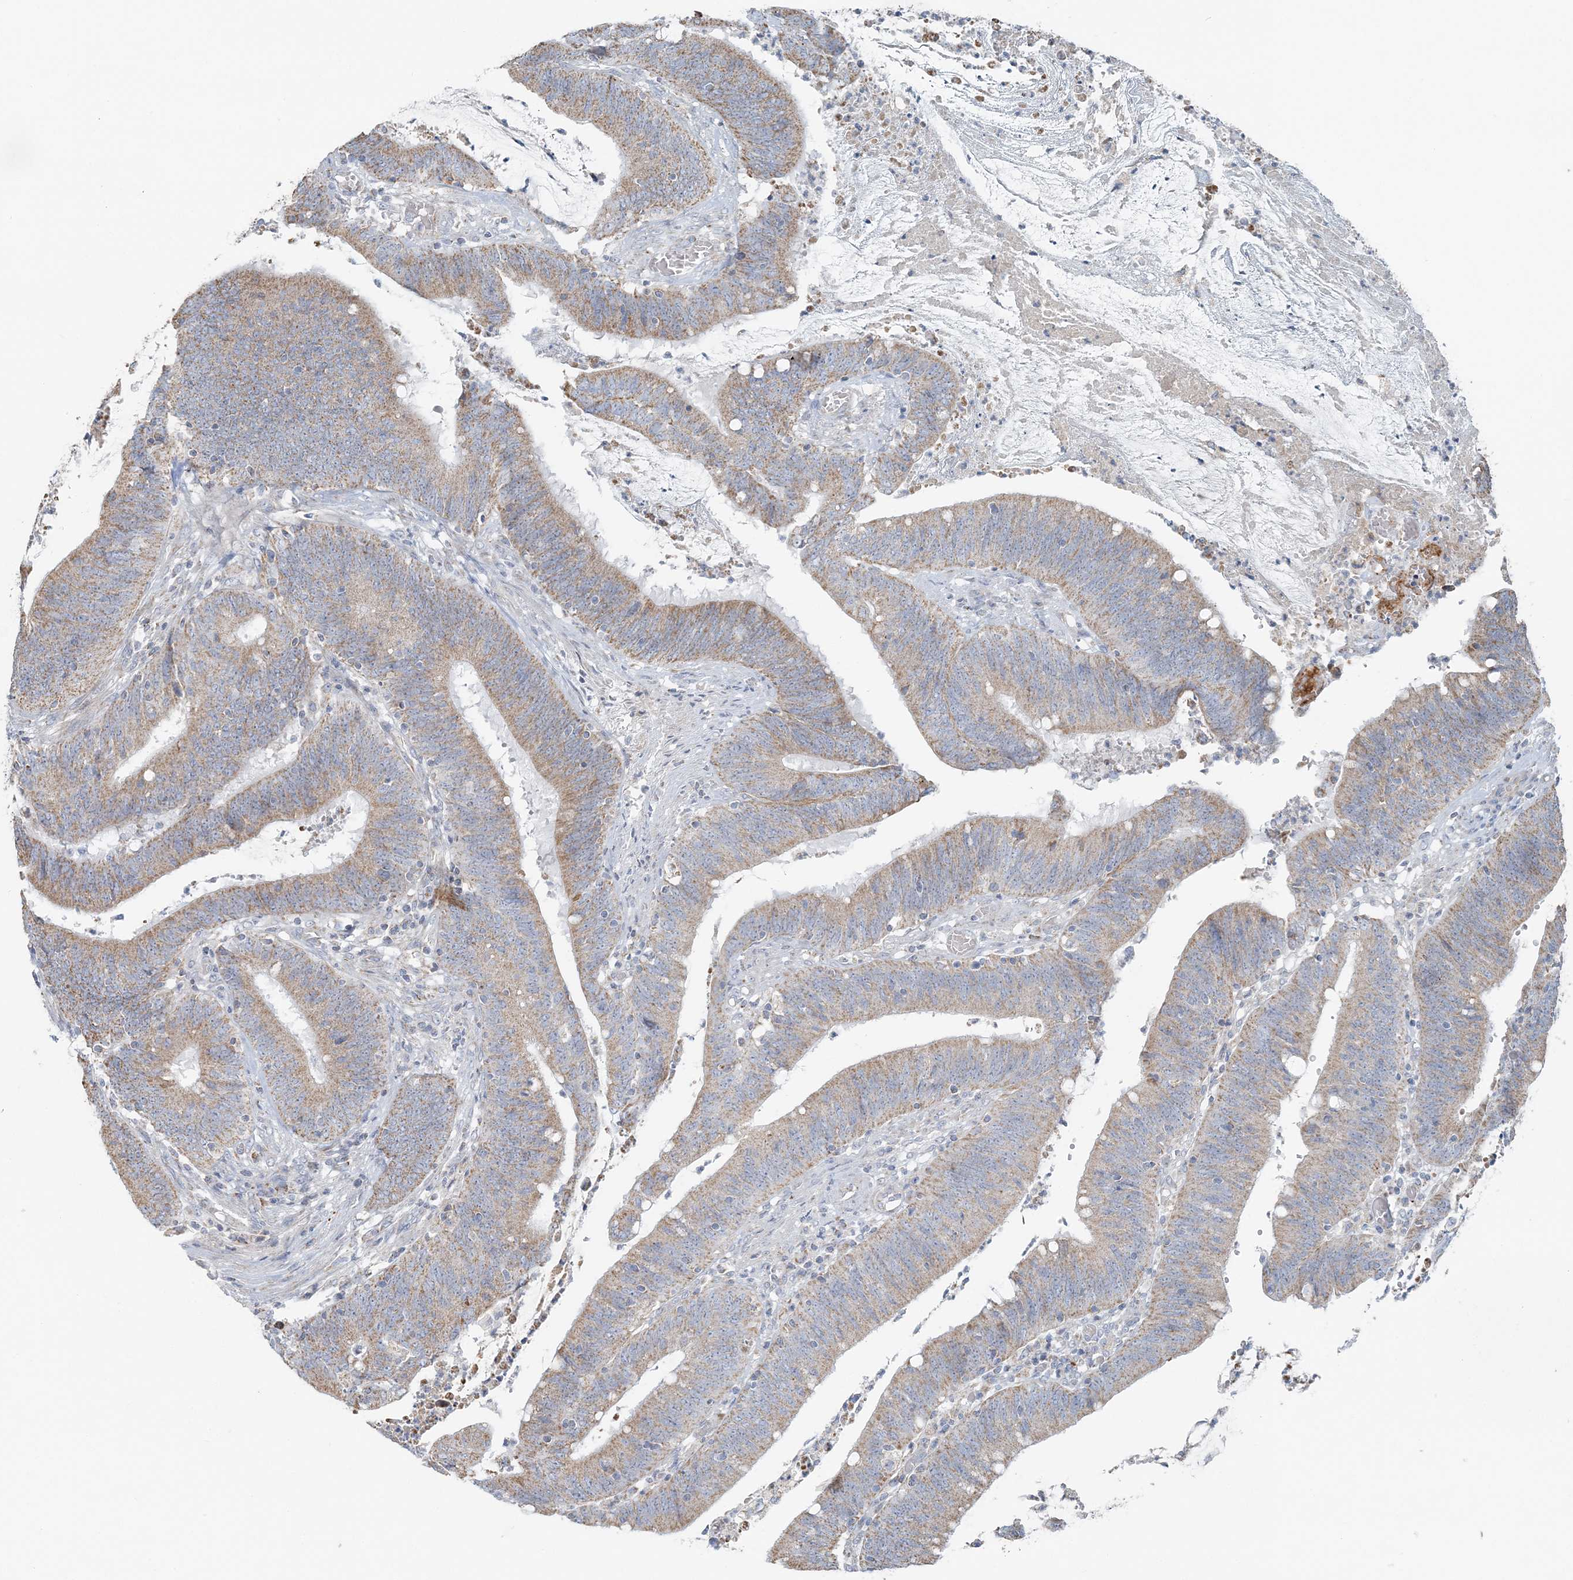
{"staining": {"intensity": "moderate", "quantity": ">75%", "location": "cytoplasmic/membranous"}, "tissue": "colorectal cancer", "cell_type": "Tumor cells", "image_type": "cancer", "snomed": [{"axis": "morphology", "description": "Adenocarcinoma, NOS"}, {"axis": "topography", "description": "Rectum"}], "caption": "Immunohistochemical staining of adenocarcinoma (colorectal) exhibits medium levels of moderate cytoplasmic/membranous staining in approximately >75% of tumor cells.", "gene": "SLC22A16", "patient": {"sex": "female", "age": 66}}